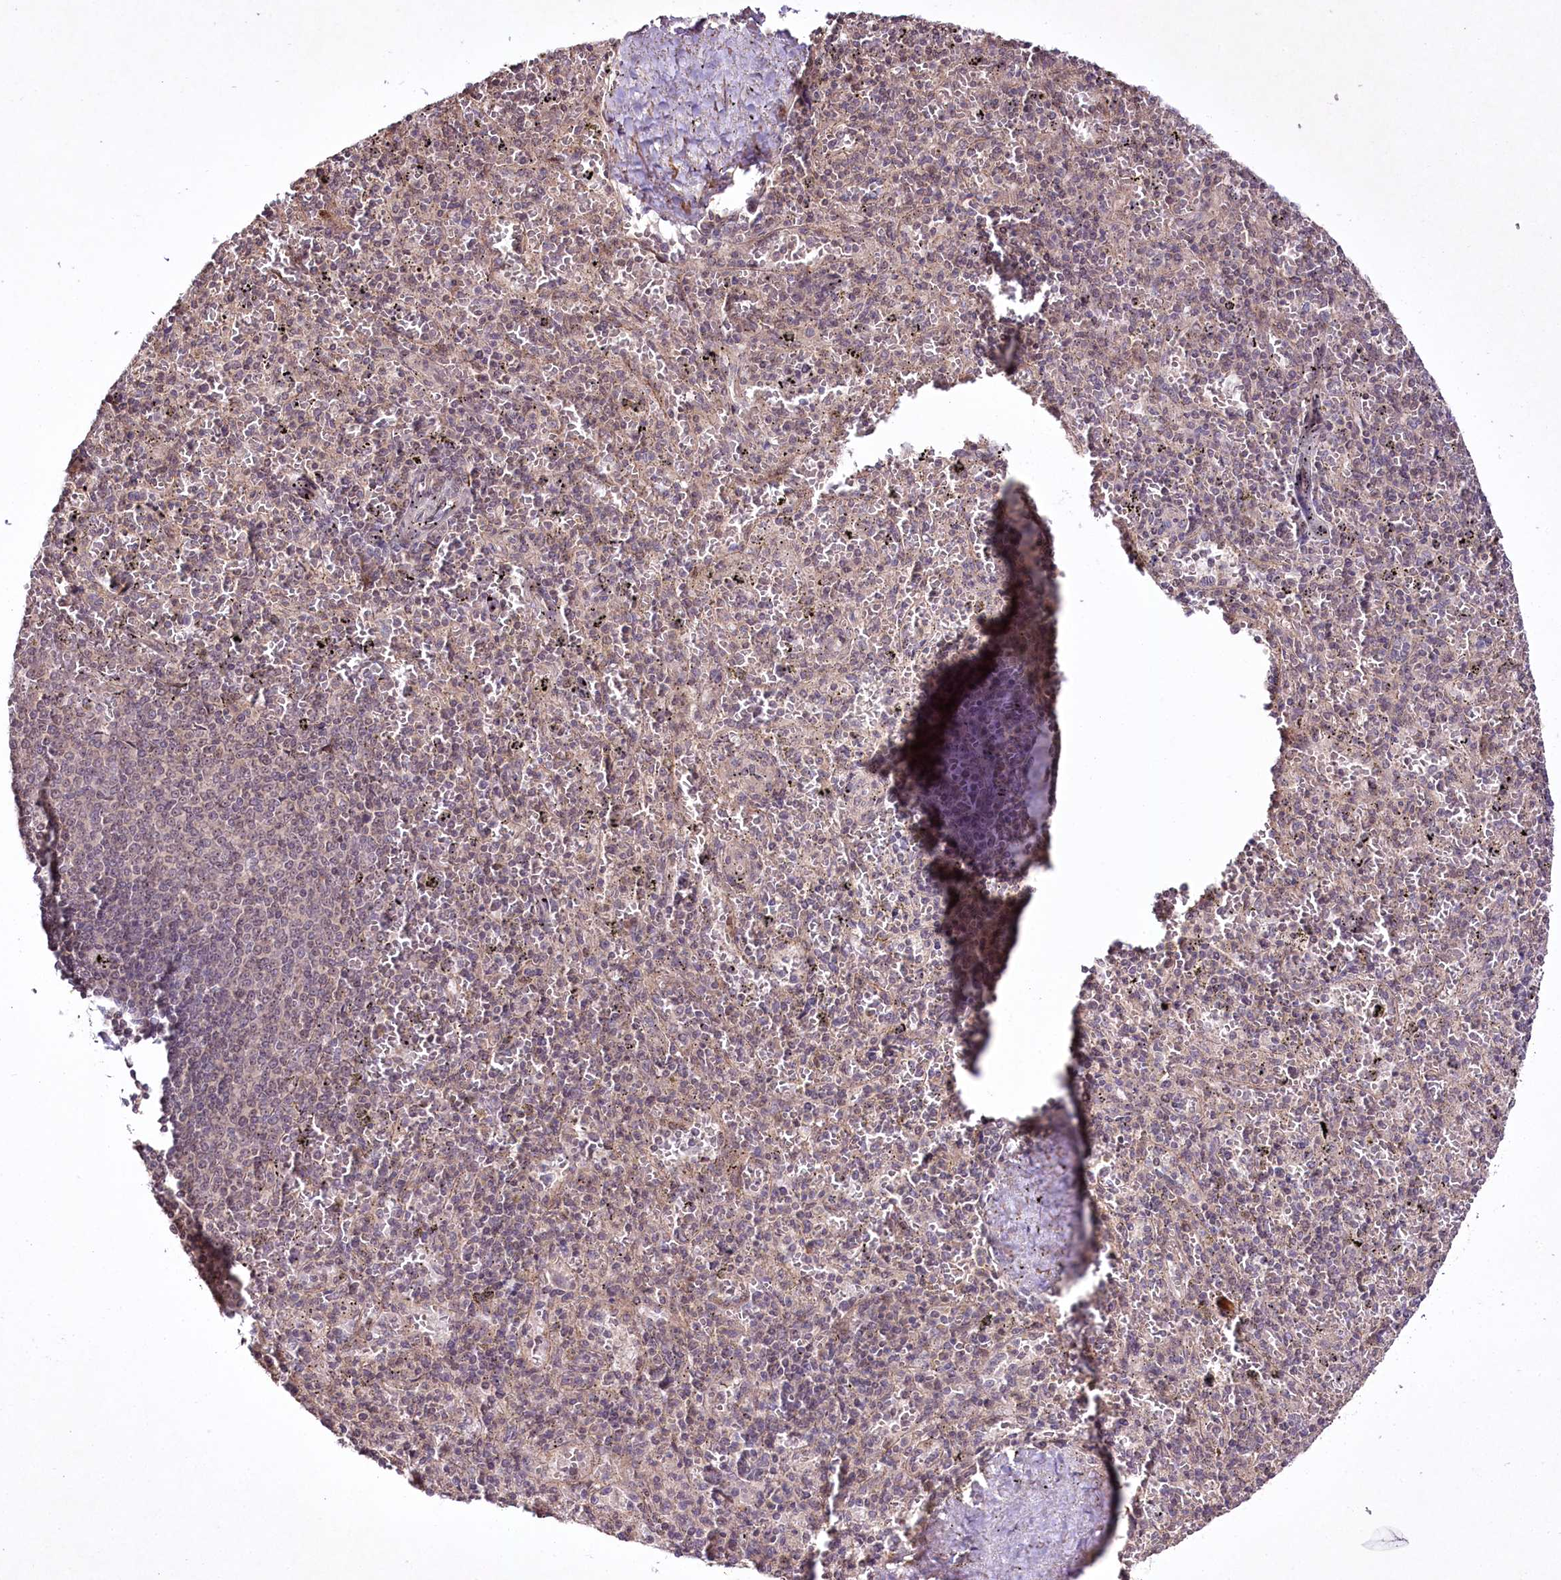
{"staining": {"intensity": "weak", "quantity": "<25%", "location": "nuclear"}, "tissue": "spleen", "cell_type": "Cells in red pulp", "image_type": "normal", "snomed": [{"axis": "morphology", "description": "Normal tissue, NOS"}, {"axis": "topography", "description": "Spleen"}], "caption": "Immunohistochemistry (IHC) of normal spleen exhibits no staining in cells in red pulp. (Immunohistochemistry, brightfield microscopy, high magnification).", "gene": "CCDC59", "patient": {"sex": "male", "age": 82}}